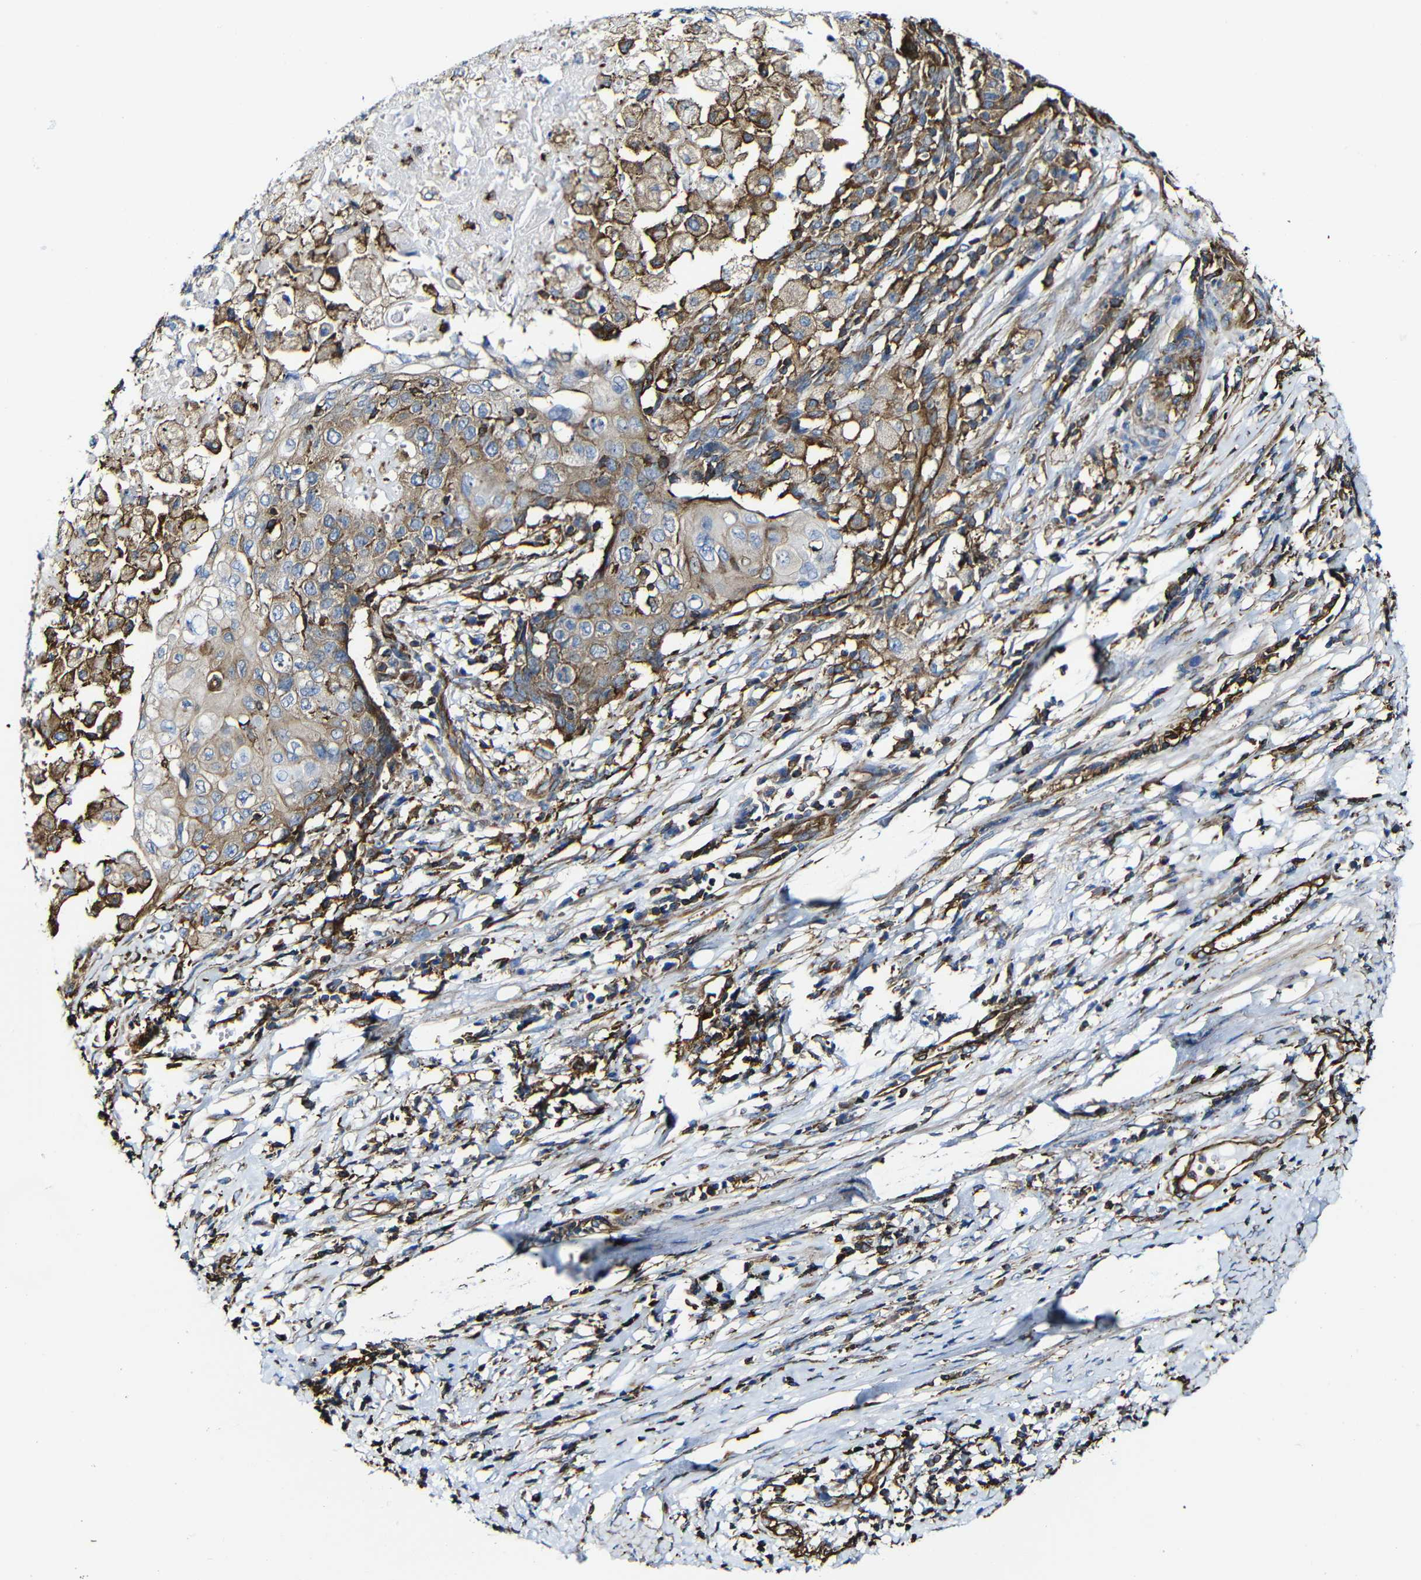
{"staining": {"intensity": "moderate", "quantity": "<25%", "location": "cytoplasmic/membranous"}, "tissue": "cervical cancer", "cell_type": "Tumor cells", "image_type": "cancer", "snomed": [{"axis": "morphology", "description": "Squamous cell carcinoma, NOS"}, {"axis": "topography", "description": "Cervix"}], "caption": "Immunohistochemistry of cervical cancer demonstrates low levels of moderate cytoplasmic/membranous expression in about <25% of tumor cells.", "gene": "MSN", "patient": {"sex": "female", "age": 39}}